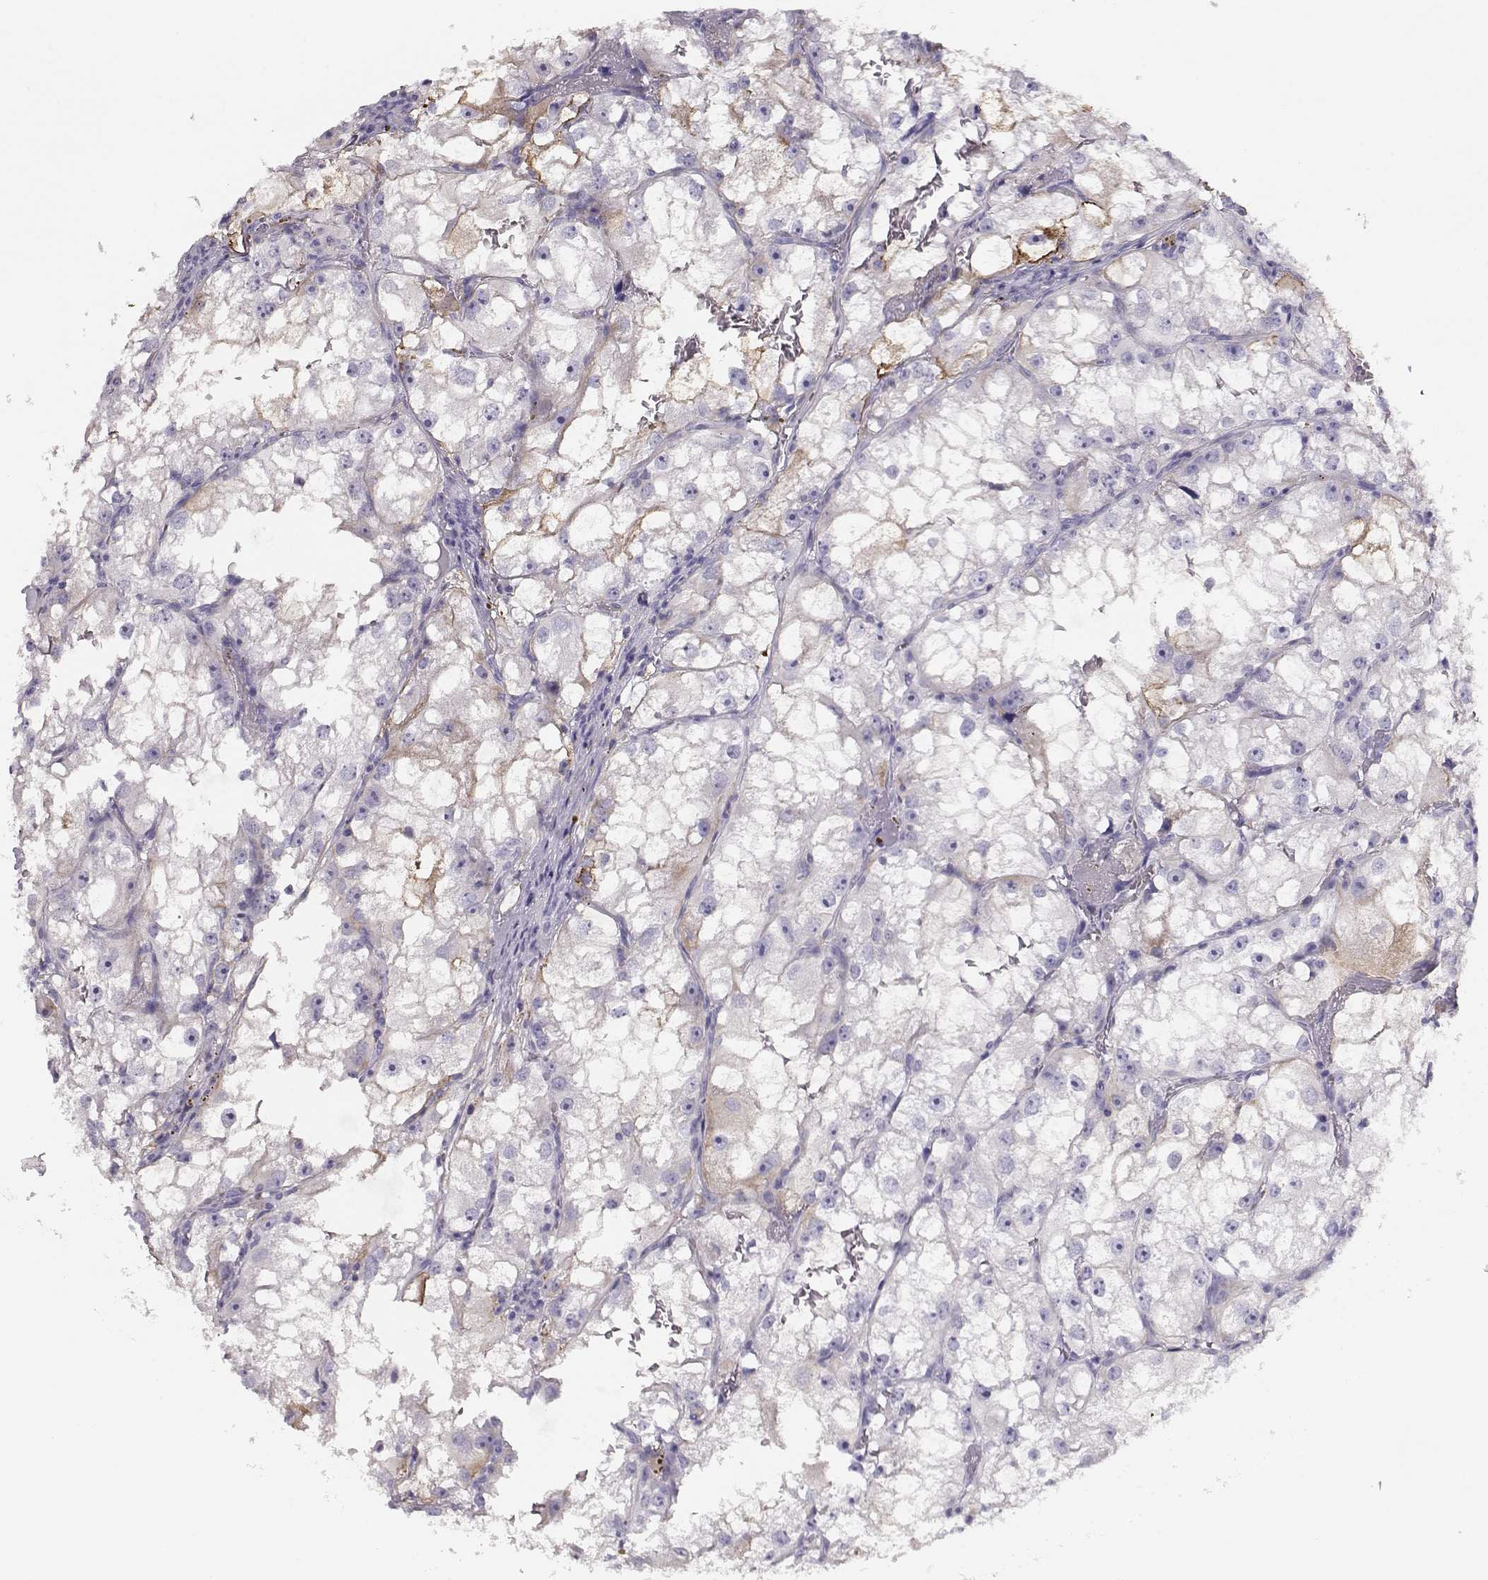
{"staining": {"intensity": "negative", "quantity": "none", "location": "none"}, "tissue": "renal cancer", "cell_type": "Tumor cells", "image_type": "cancer", "snomed": [{"axis": "morphology", "description": "Adenocarcinoma, NOS"}, {"axis": "topography", "description": "Kidney"}], "caption": "Tumor cells are negative for protein expression in human renal adenocarcinoma.", "gene": "CRX", "patient": {"sex": "male", "age": 59}}